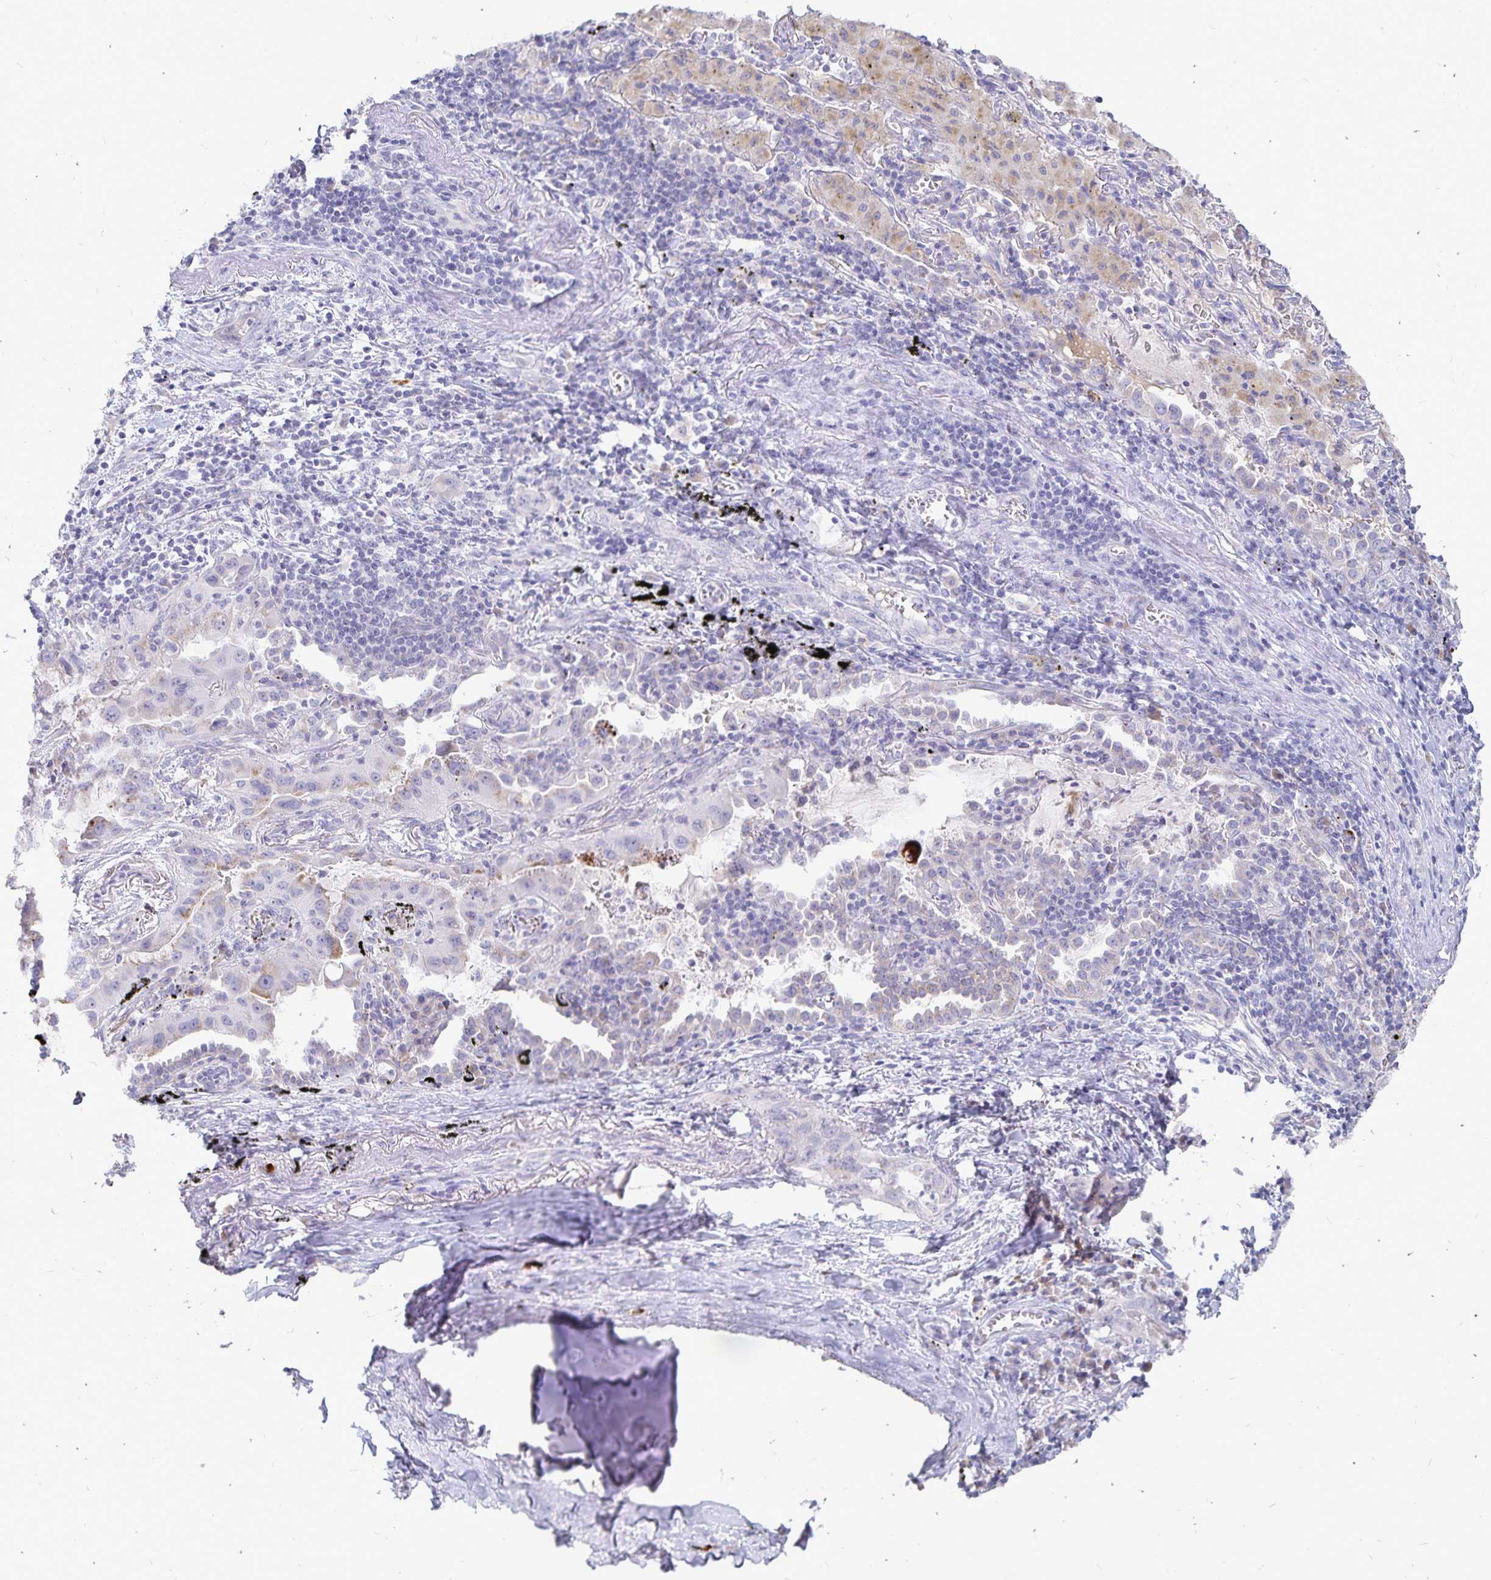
{"staining": {"intensity": "negative", "quantity": "none", "location": "none"}, "tissue": "lung cancer", "cell_type": "Tumor cells", "image_type": "cancer", "snomed": [{"axis": "morphology", "description": "Adenocarcinoma, NOS"}, {"axis": "topography", "description": "Lung"}], "caption": "A micrograph of human lung adenocarcinoma is negative for staining in tumor cells. (Immunohistochemistry (ihc), brightfield microscopy, high magnification).", "gene": "PKHD1", "patient": {"sex": "male", "age": 65}}